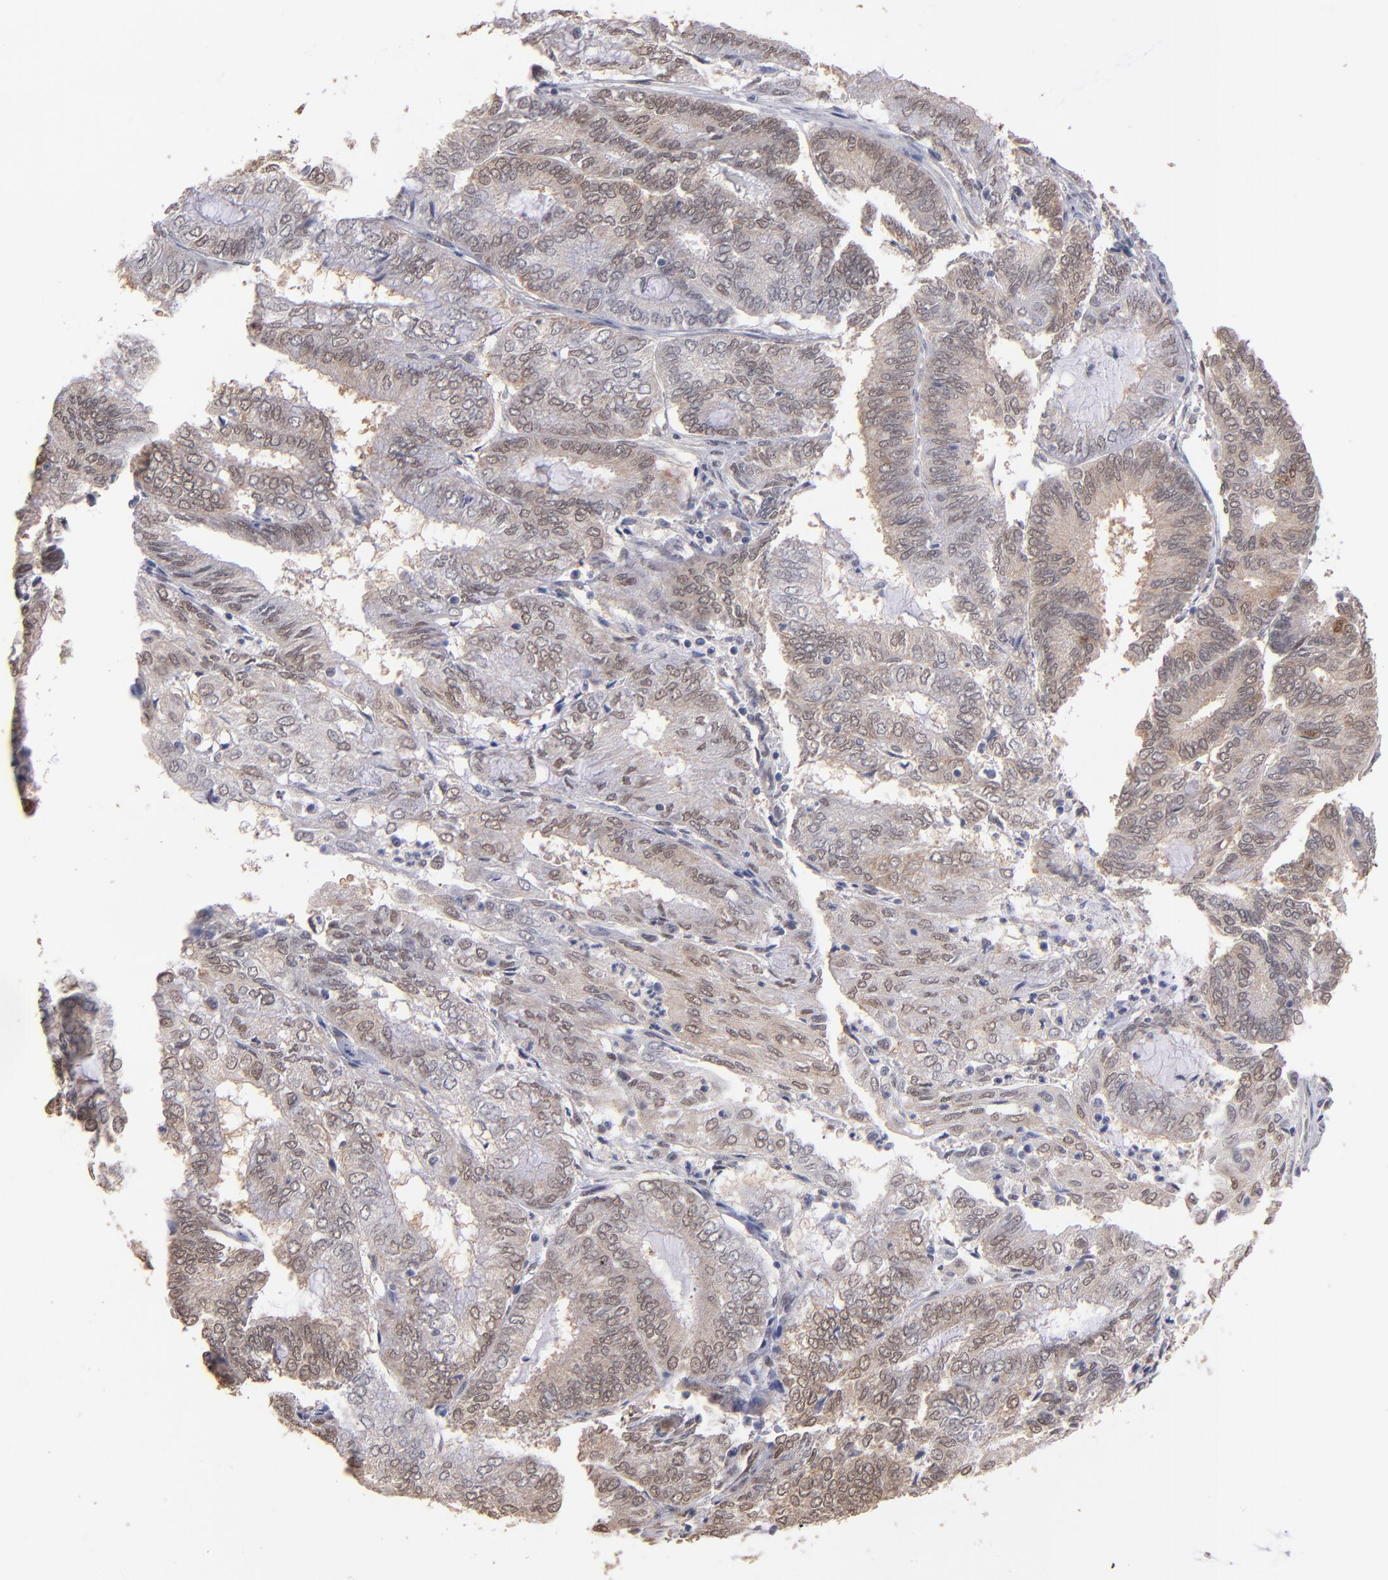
{"staining": {"intensity": "weak", "quantity": "25%-75%", "location": "cytoplasmic/membranous,nuclear"}, "tissue": "endometrial cancer", "cell_type": "Tumor cells", "image_type": "cancer", "snomed": [{"axis": "morphology", "description": "Adenocarcinoma, NOS"}, {"axis": "topography", "description": "Endometrium"}], "caption": "IHC of endometrial cancer reveals low levels of weak cytoplasmic/membranous and nuclear positivity in about 25%-75% of tumor cells.", "gene": "PSMD10", "patient": {"sex": "female", "age": 59}}